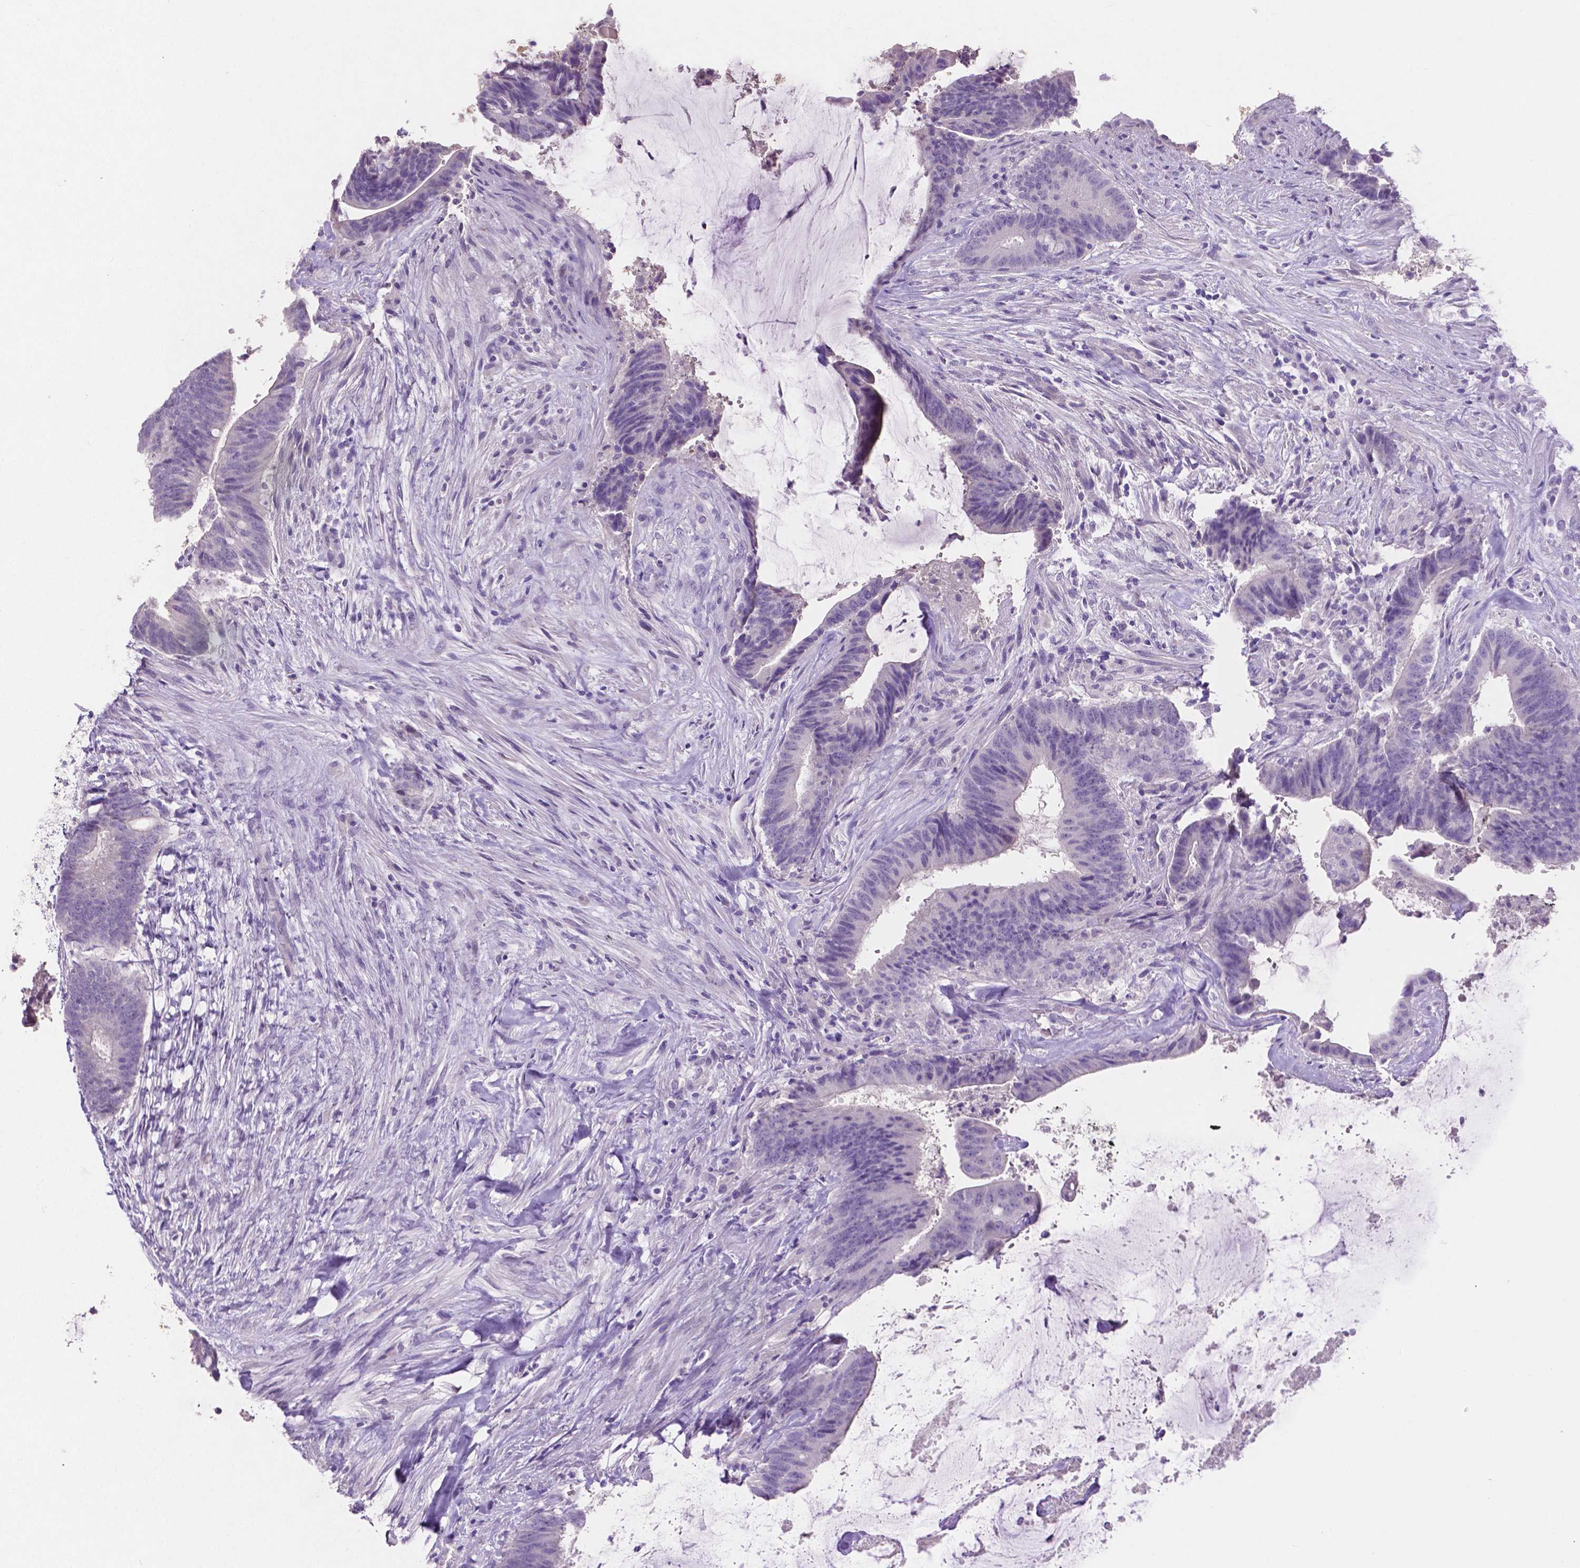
{"staining": {"intensity": "negative", "quantity": "none", "location": "none"}, "tissue": "colorectal cancer", "cell_type": "Tumor cells", "image_type": "cancer", "snomed": [{"axis": "morphology", "description": "Adenocarcinoma, NOS"}, {"axis": "topography", "description": "Colon"}], "caption": "Protein analysis of colorectal cancer shows no significant positivity in tumor cells.", "gene": "SLC22A2", "patient": {"sex": "female", "age": 43}}